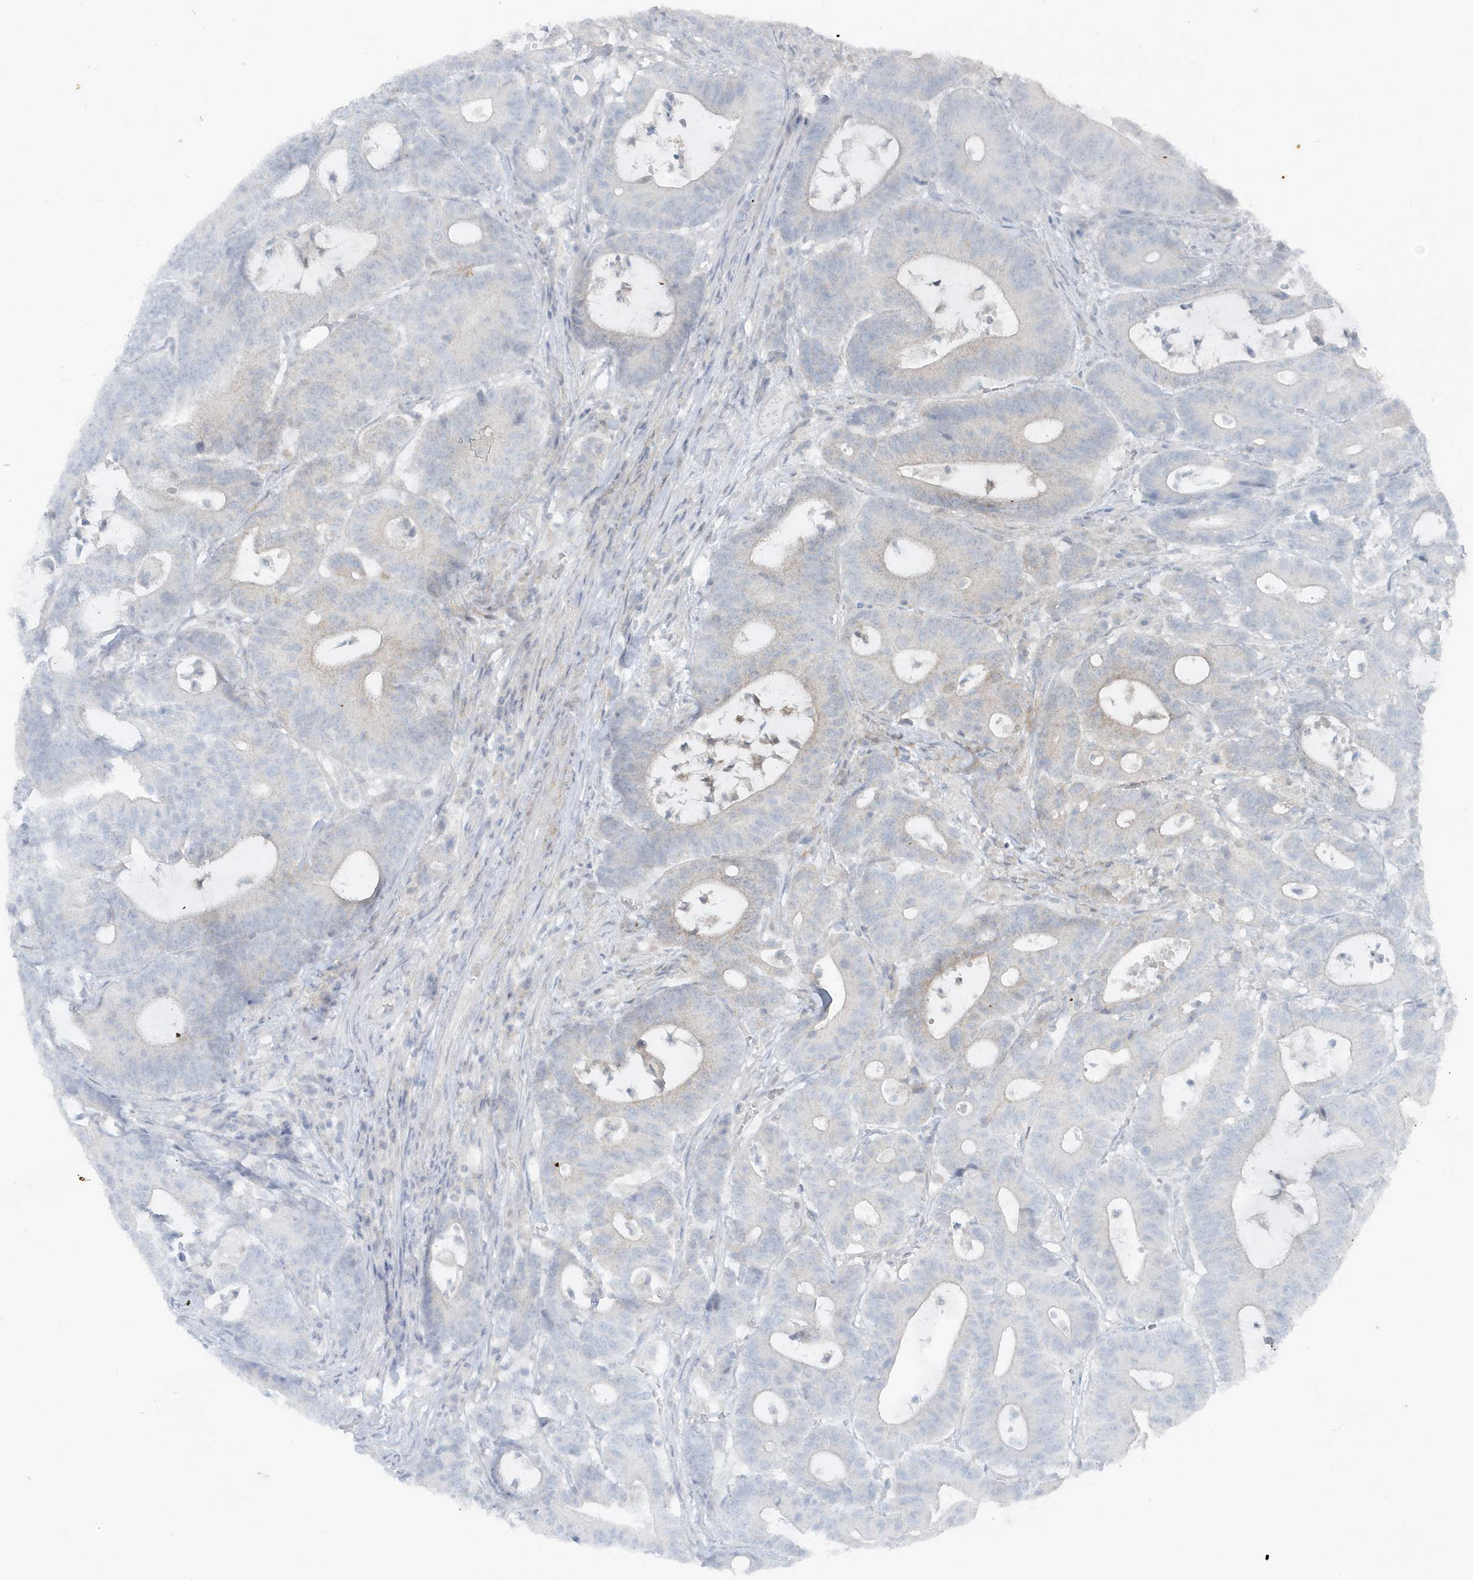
{"staining": {"intensity": "negative", "quantity": "none", "location": "none"}, "tissue": "colorectal cancer", "cell_type": "Tumor cells", "image_type": "cancer", "snomed": [{"axis": "morphology", "description": "Adenocarcinoma, NOS"}, {"axis": "topography", "description": "Colon"}], "caption": "Colorectal adenocarcinoma was stained to show a protein in brown. There is no significant staining in tumor cells.", "gene": "ACTC1", "patient": {"sex": "female", "age": 84}}